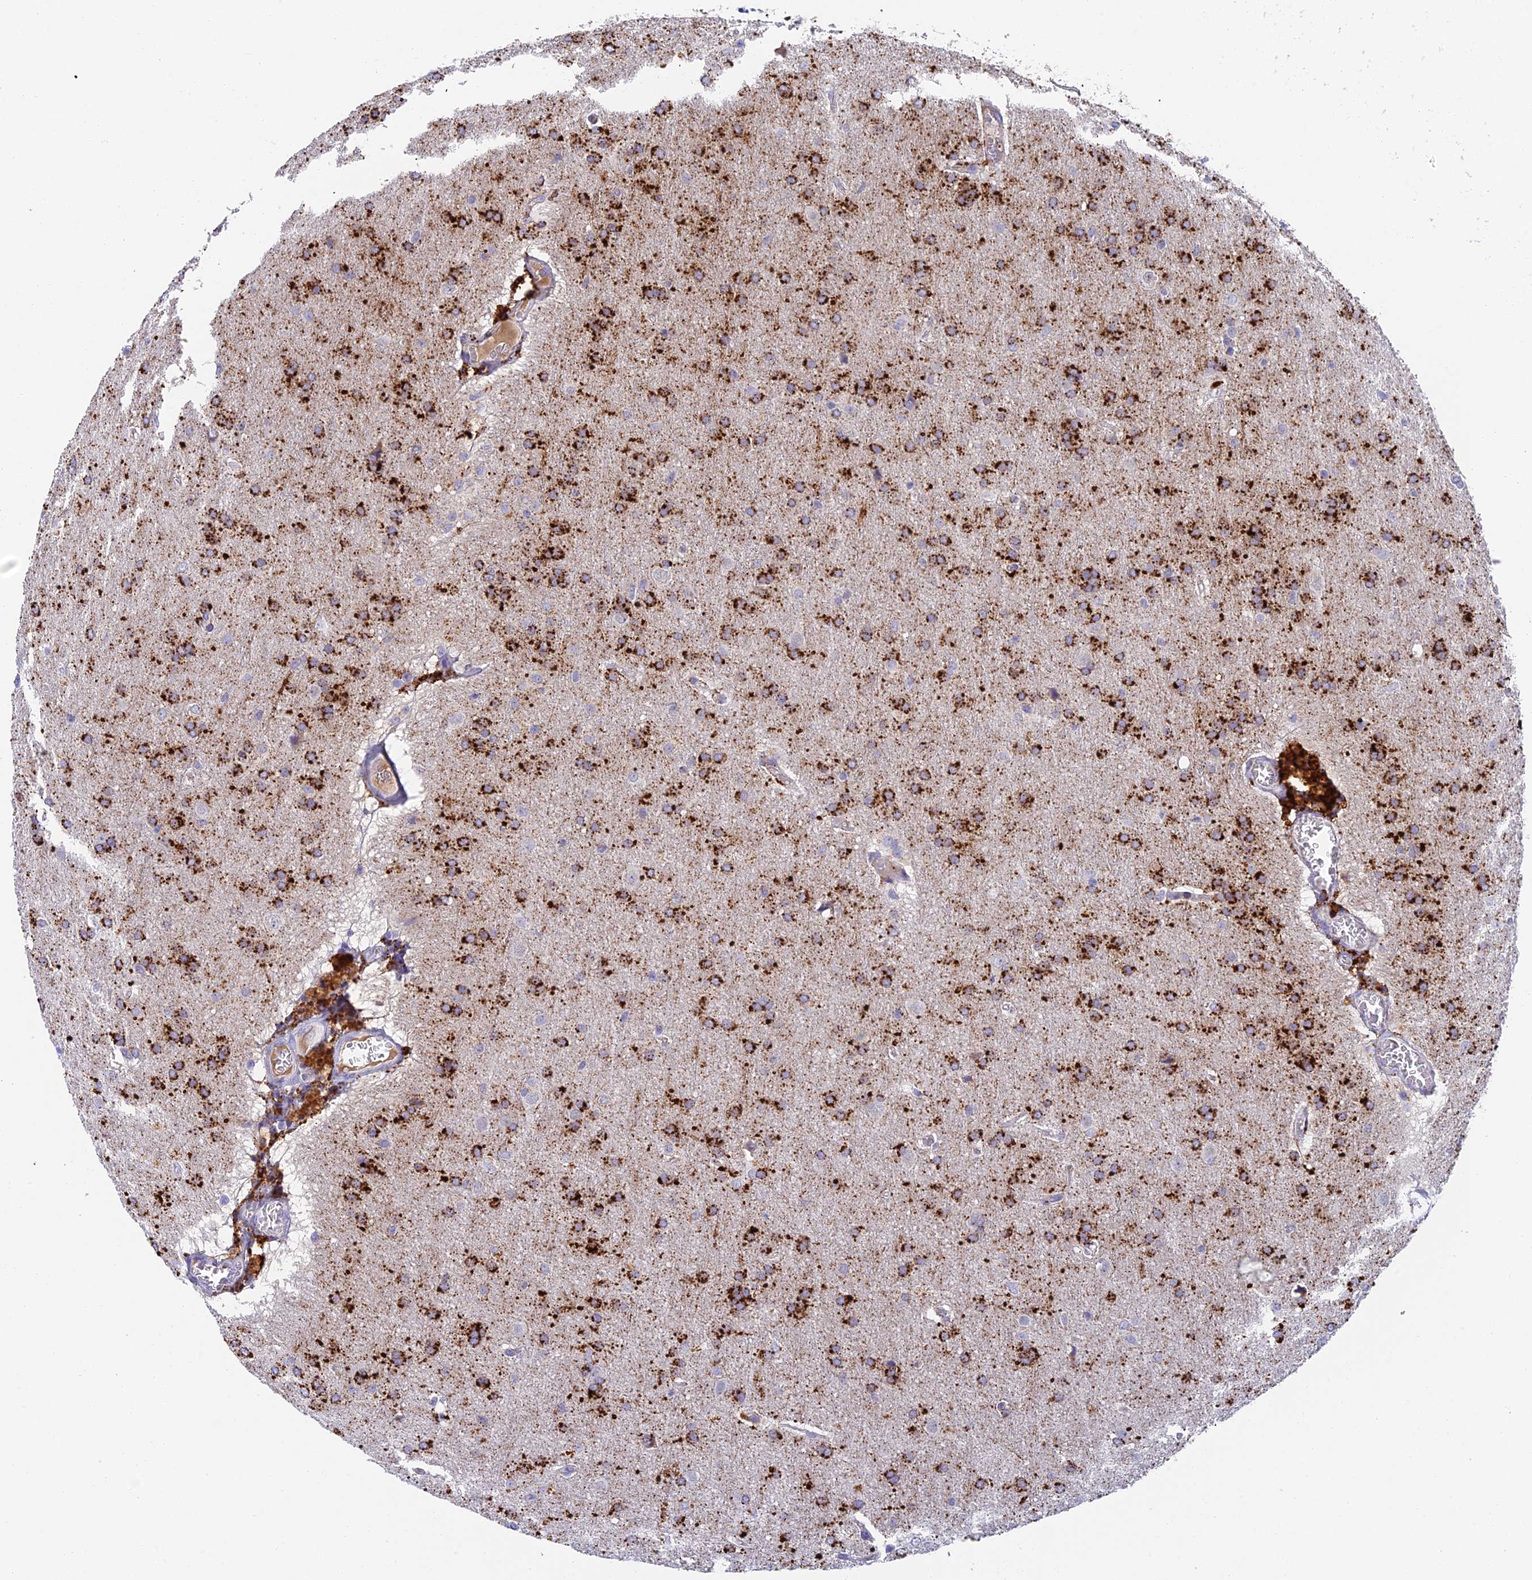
{"staining": {"intensity": "strong", "quantity": ">75%", "location": "cytoplasmic/membranous"}, "tissue": "glioma", "cell_type": "Tumor cells", "image_type": "cancer", "snomed": [{"axis": "morphology", "description": "Glioma, malignant, Low grade"}, {"axis": "topography", "description": "Brain"}], "caption": "A brown stain shows strong cytoplasmic/membranous positivity of a protein in human malignant low-grade glioma tumor cells.", "gene": "ADAMTS13", "patient": {"sex": "female", "age": 32}}